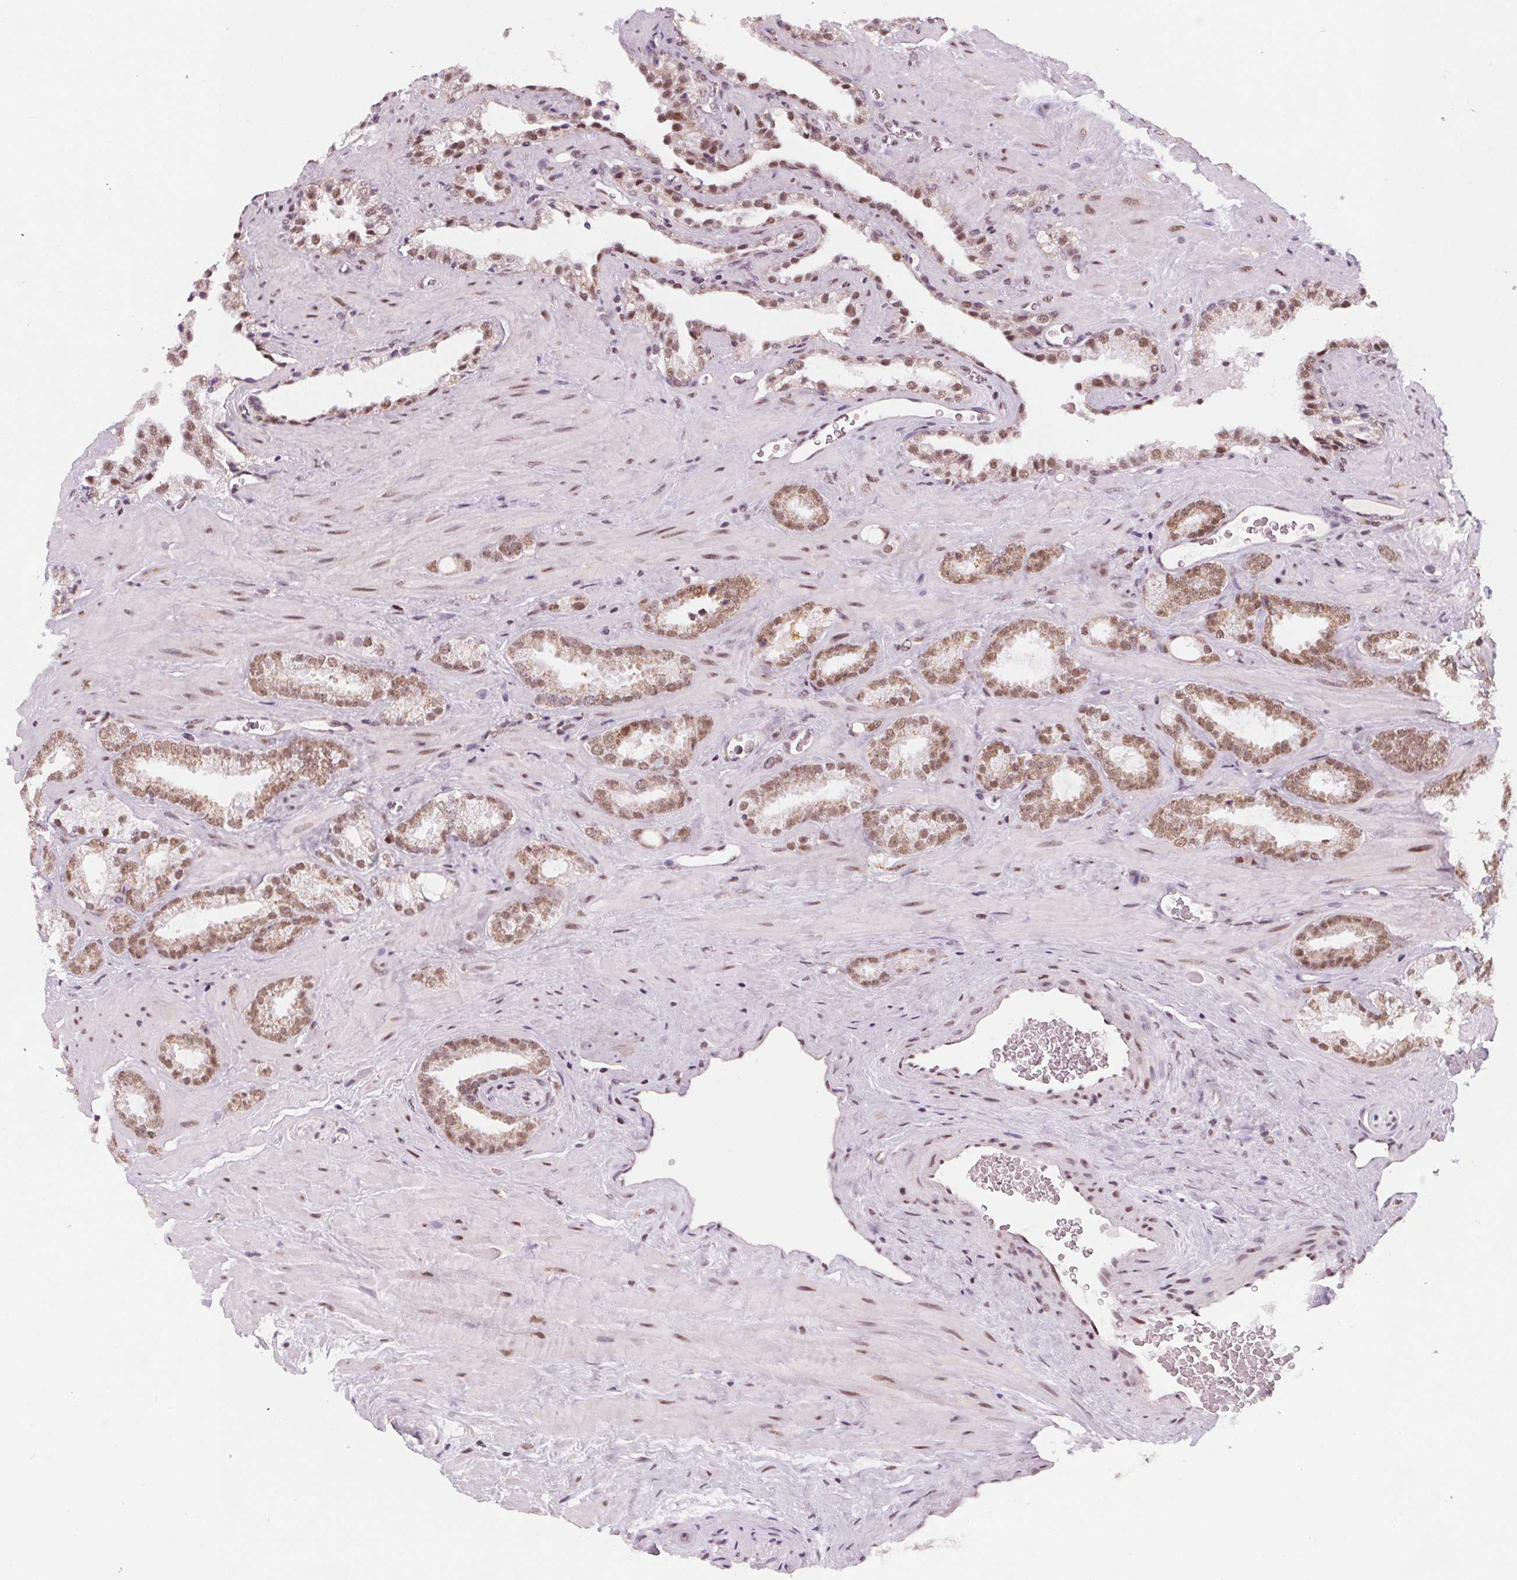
{"staining": {"intensity": "moderate", "quantity": ">75%", "location": "nuclear"}, "tissue": "prostate cancer", "cell_type": "Tumor cells", "image_type": "cancer", "snomed": [{"axis": "morphology", "description": "Adenocarcinoma, Low grade"}, {"axis": "topography", "description": "Prostate"}], "caption": "Tumor cells display medium levels of moderate nuclear expression in about >75% of cells in human prostate adenocarcinoma (low-grade).", "gene": "DPM2", "patient": {"sex": "male", "age": 62}}